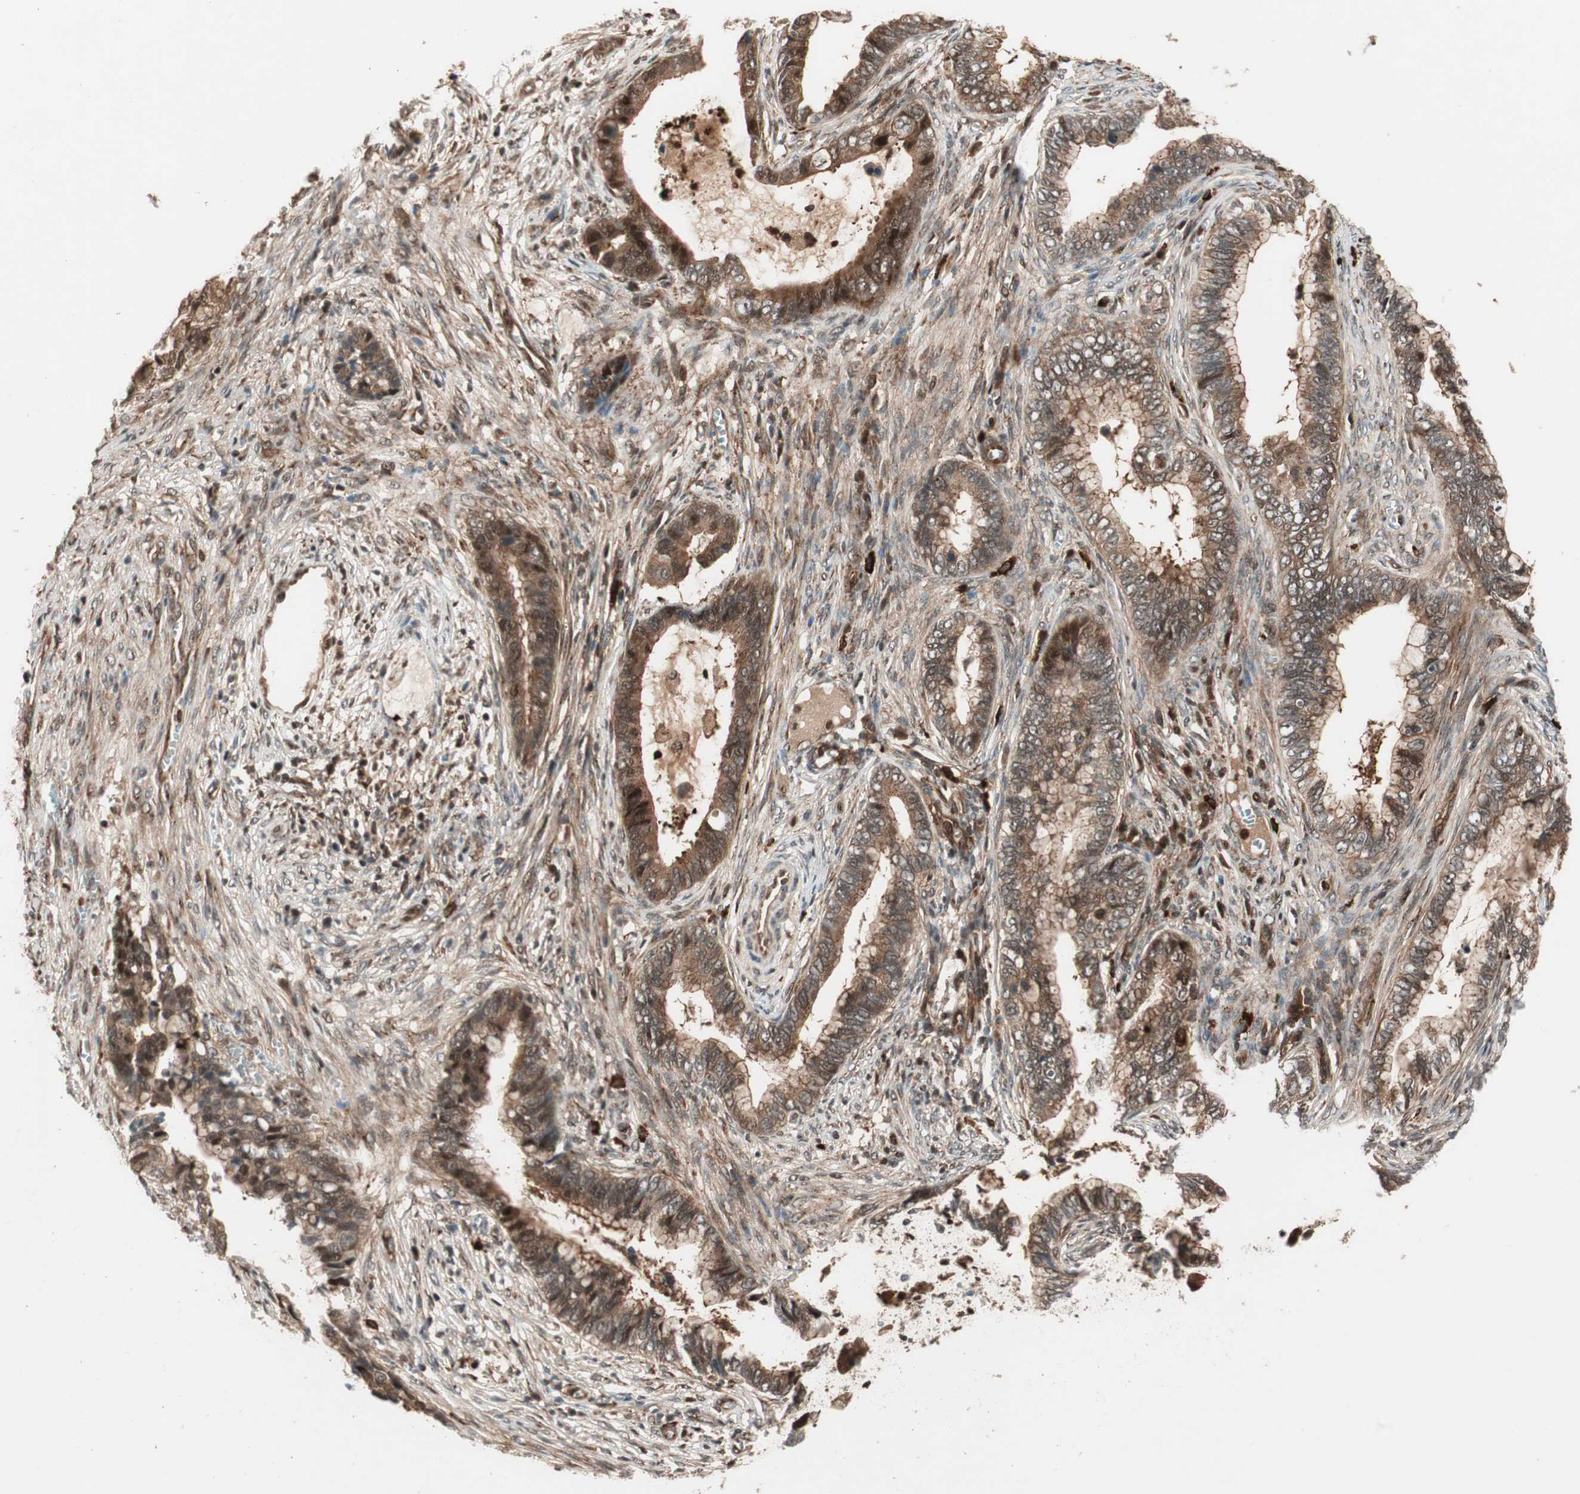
{"staining": {"intensity": "moderate", "quantity": ">75%", "location": "cytoplasmic/membranous"}, "tissue": "cervical cancer", "cell_type": "Tumor cells", "image_type": "cancer", "snomed": [{"axis": "morphology", "description": "Adenocarcinoma, NOS"}, {"axis": "topography", "description": "Cervix"}], "caption": "Immunohistochemistry (IHC) micrograph of human adenocarcinoma (cervical) stained for a protein (brown), which reveals medium levels of moderate cytoplasmic/membranous staining in approximately >75% of tumor cells.", "gene": "PRKG2", "patient": {"sex": "female", "age": 44}}